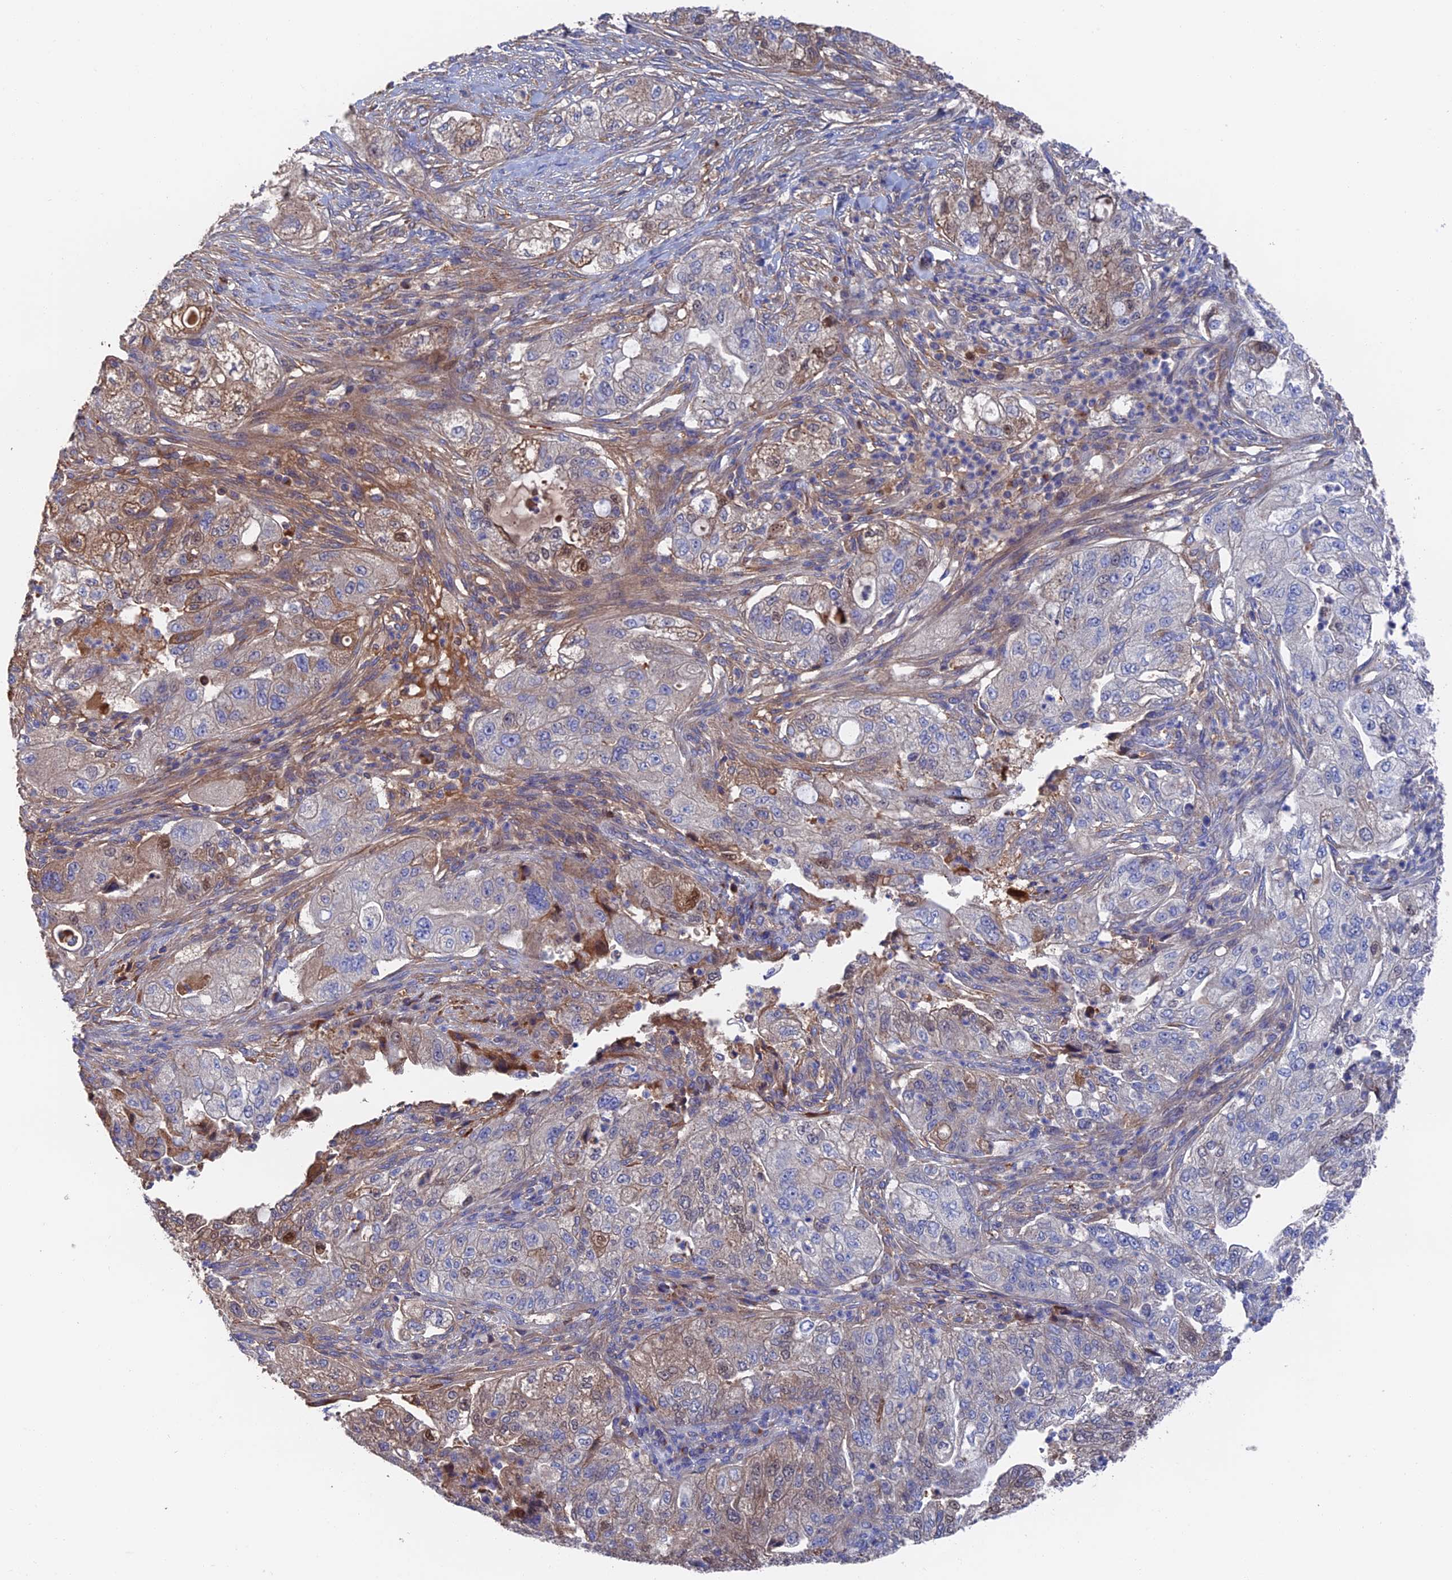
{"staining": {"intensity": "moderate", "quantity": "<25%", "location": "nuclear"}, "tissue": "pancreatic cancer", "cell_type": "Tumor cells", "image_type": "cancer", "snomed": [{"axis": "morphology", "description": "Adenocarcinoma, NOS"}, {"axis": "topography", "description": "Pancreas"}], "caption": "Protein expression by immunohistochemistry (IHC) shows moderate nuclear staining in approximately <25% of tumor cells in pancreatic adenocarcinoma. Using DAB (3,3'-diaminobenzidine) (brown) and hematoxylin (blue) stains, captured at high magnification using brightfield microscopy.", "gene": "HPF1", "patient": {"sex": "female", "age": 78}}